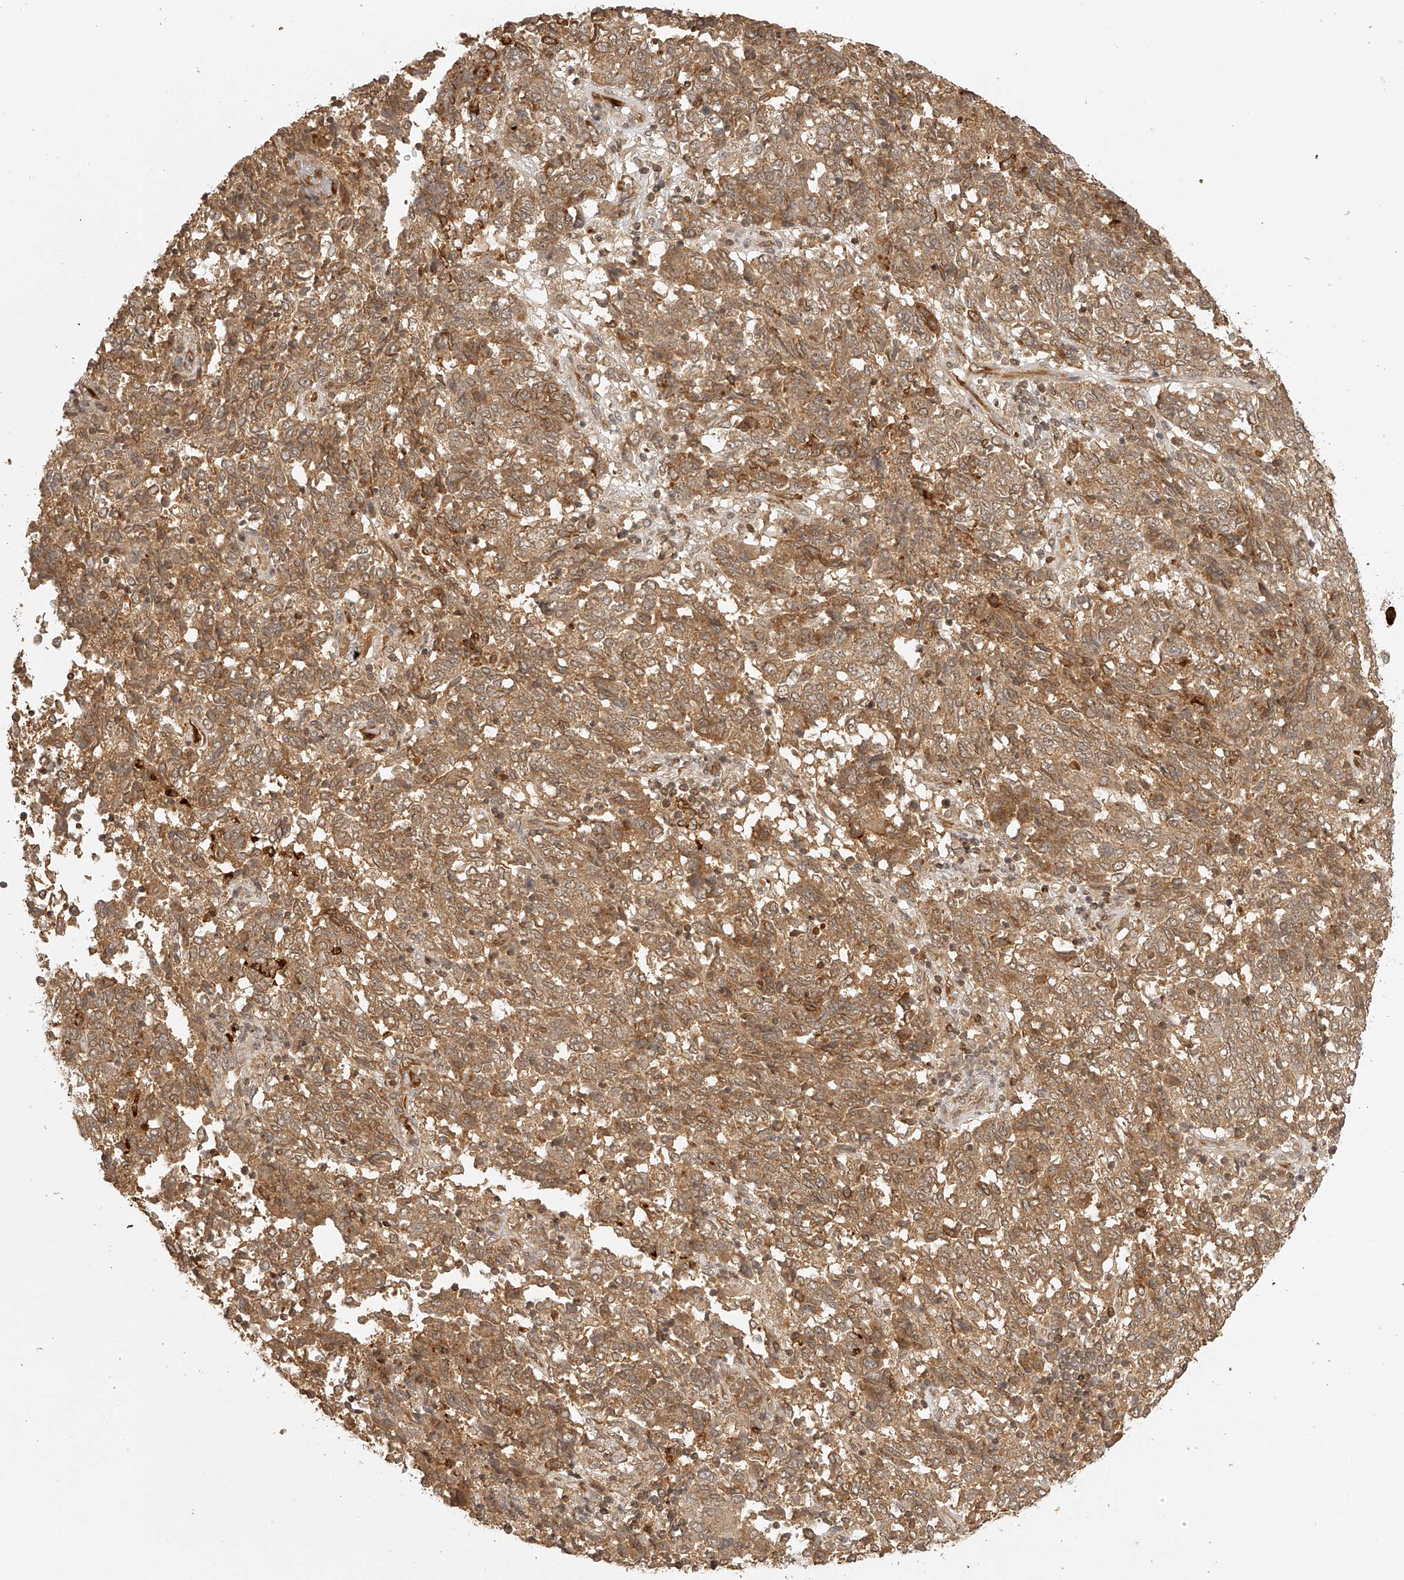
{"staining": {"intensity": "moderate", "quantity": ">75%", "location": "cytoplasmic/membranous"}, "tissue": "endometrial cancer", "cell_type": "Tumor cells", "image_type": "cancer", "snomed": [{"axis": "morphology", "description": "Adenocarcinoma, NOS"}, {"axis": "topography", "description": "Endometrium"}], "caption": "DAB immunohistochemical staining of human endometrial cancer (adenocarcinoma) shows moderate cytoplasmic/membranous protein expression in about >75% of tumor cells.", "gene": "BCL2L11", "patient": {"sex": "female", "age": 80}}